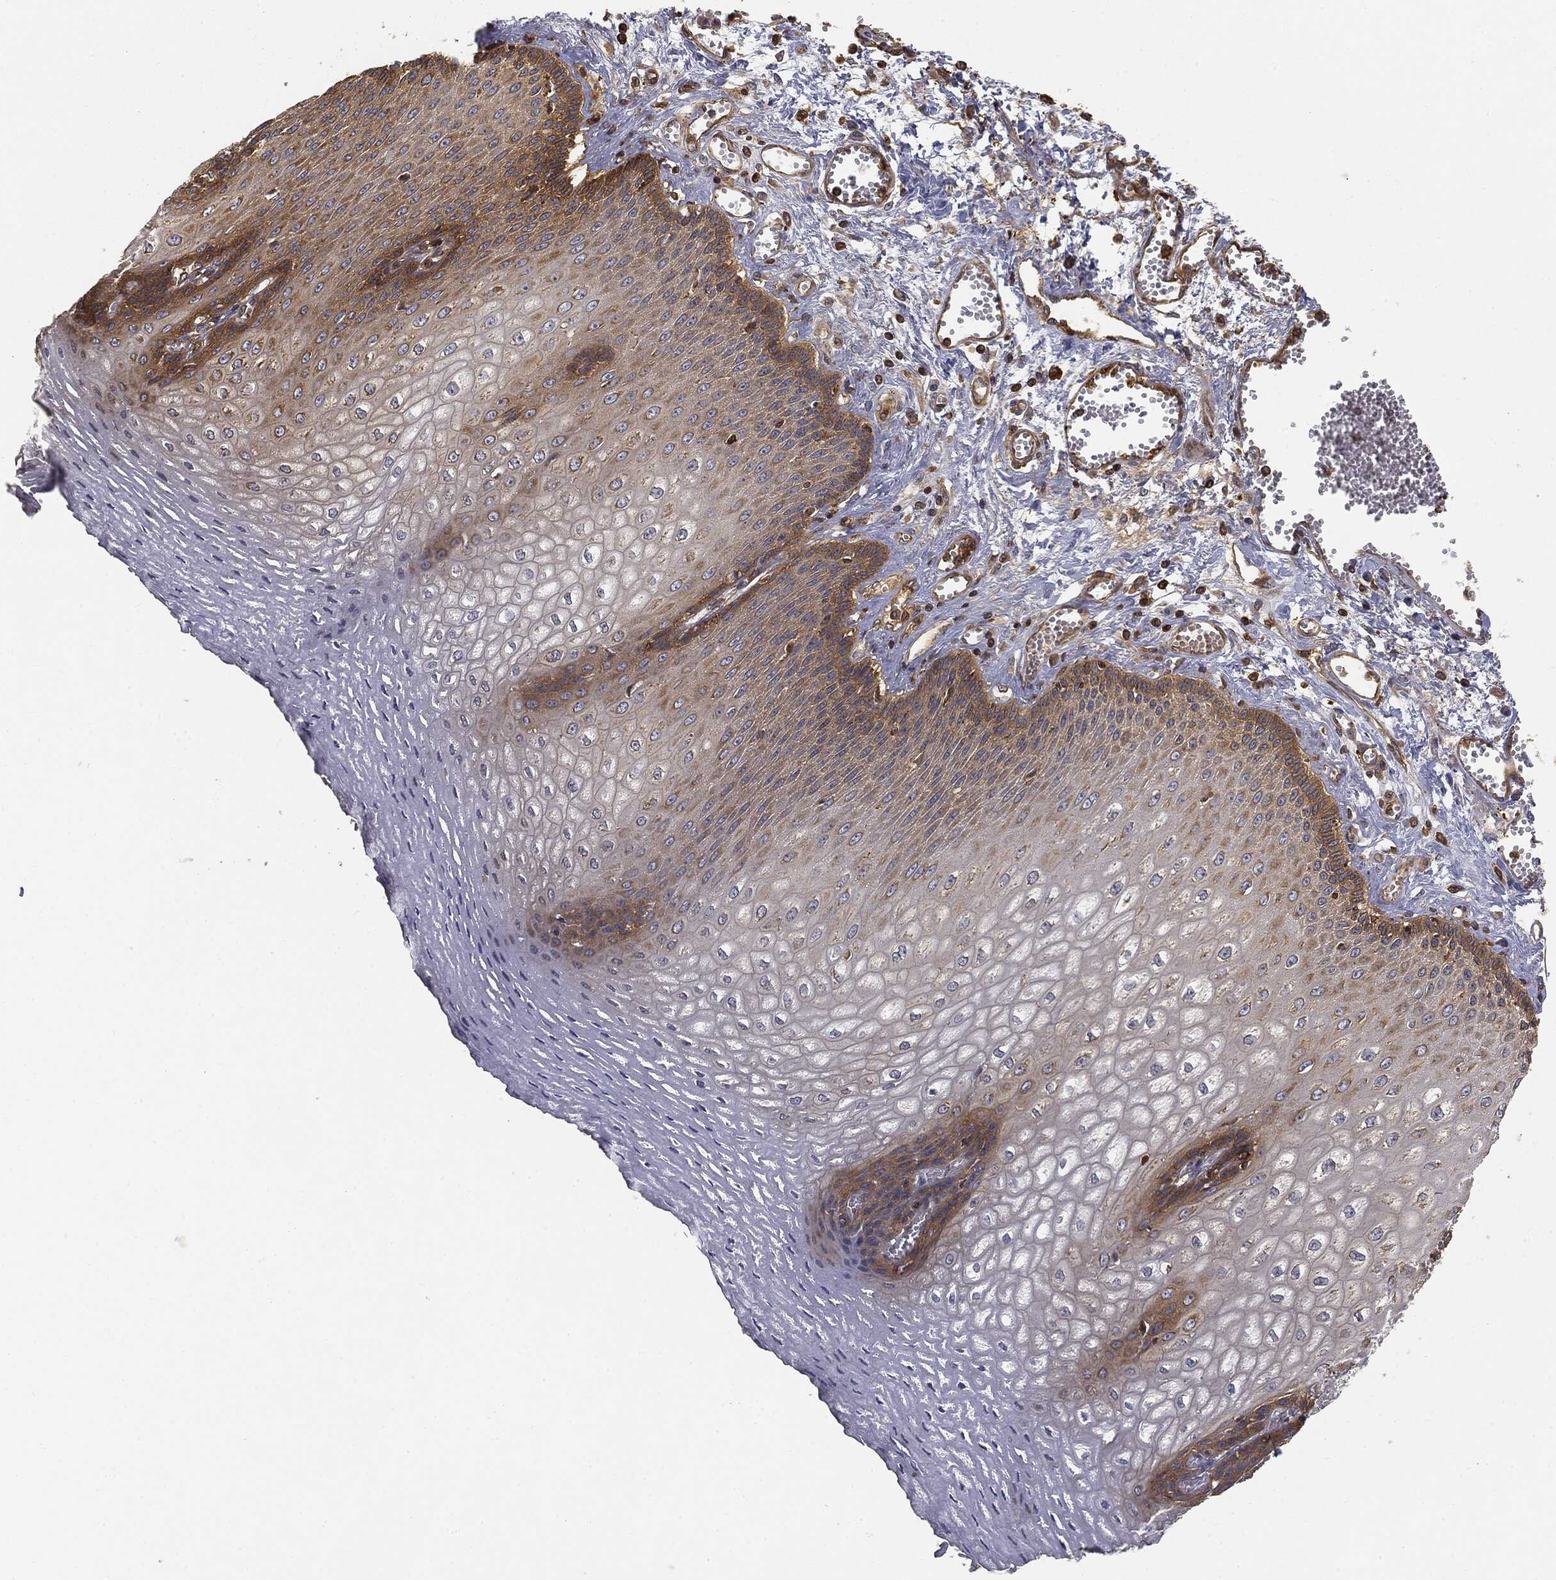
{"staining": {"intensity": "strong", "quantity": "25%-75%", "location": "cytoplasmic/membranous"}, "tissue": "esophagus", "cell_type": "Squamous epithelial cells", "image_type": "normal", "snomed": [{"axis": "morphology", "description": "Normal tissue, NOS"}, {"axis": "topography", "description": "Esophagus"}], "caption": "The histopathology image demonstrates a brown stain indicating the presence of a protein in the cytoplasmic/membranous of squamous epithelial cells in esophagus.", "gene": "WDR1", "patient": {"sex": "male", "age": 58}}